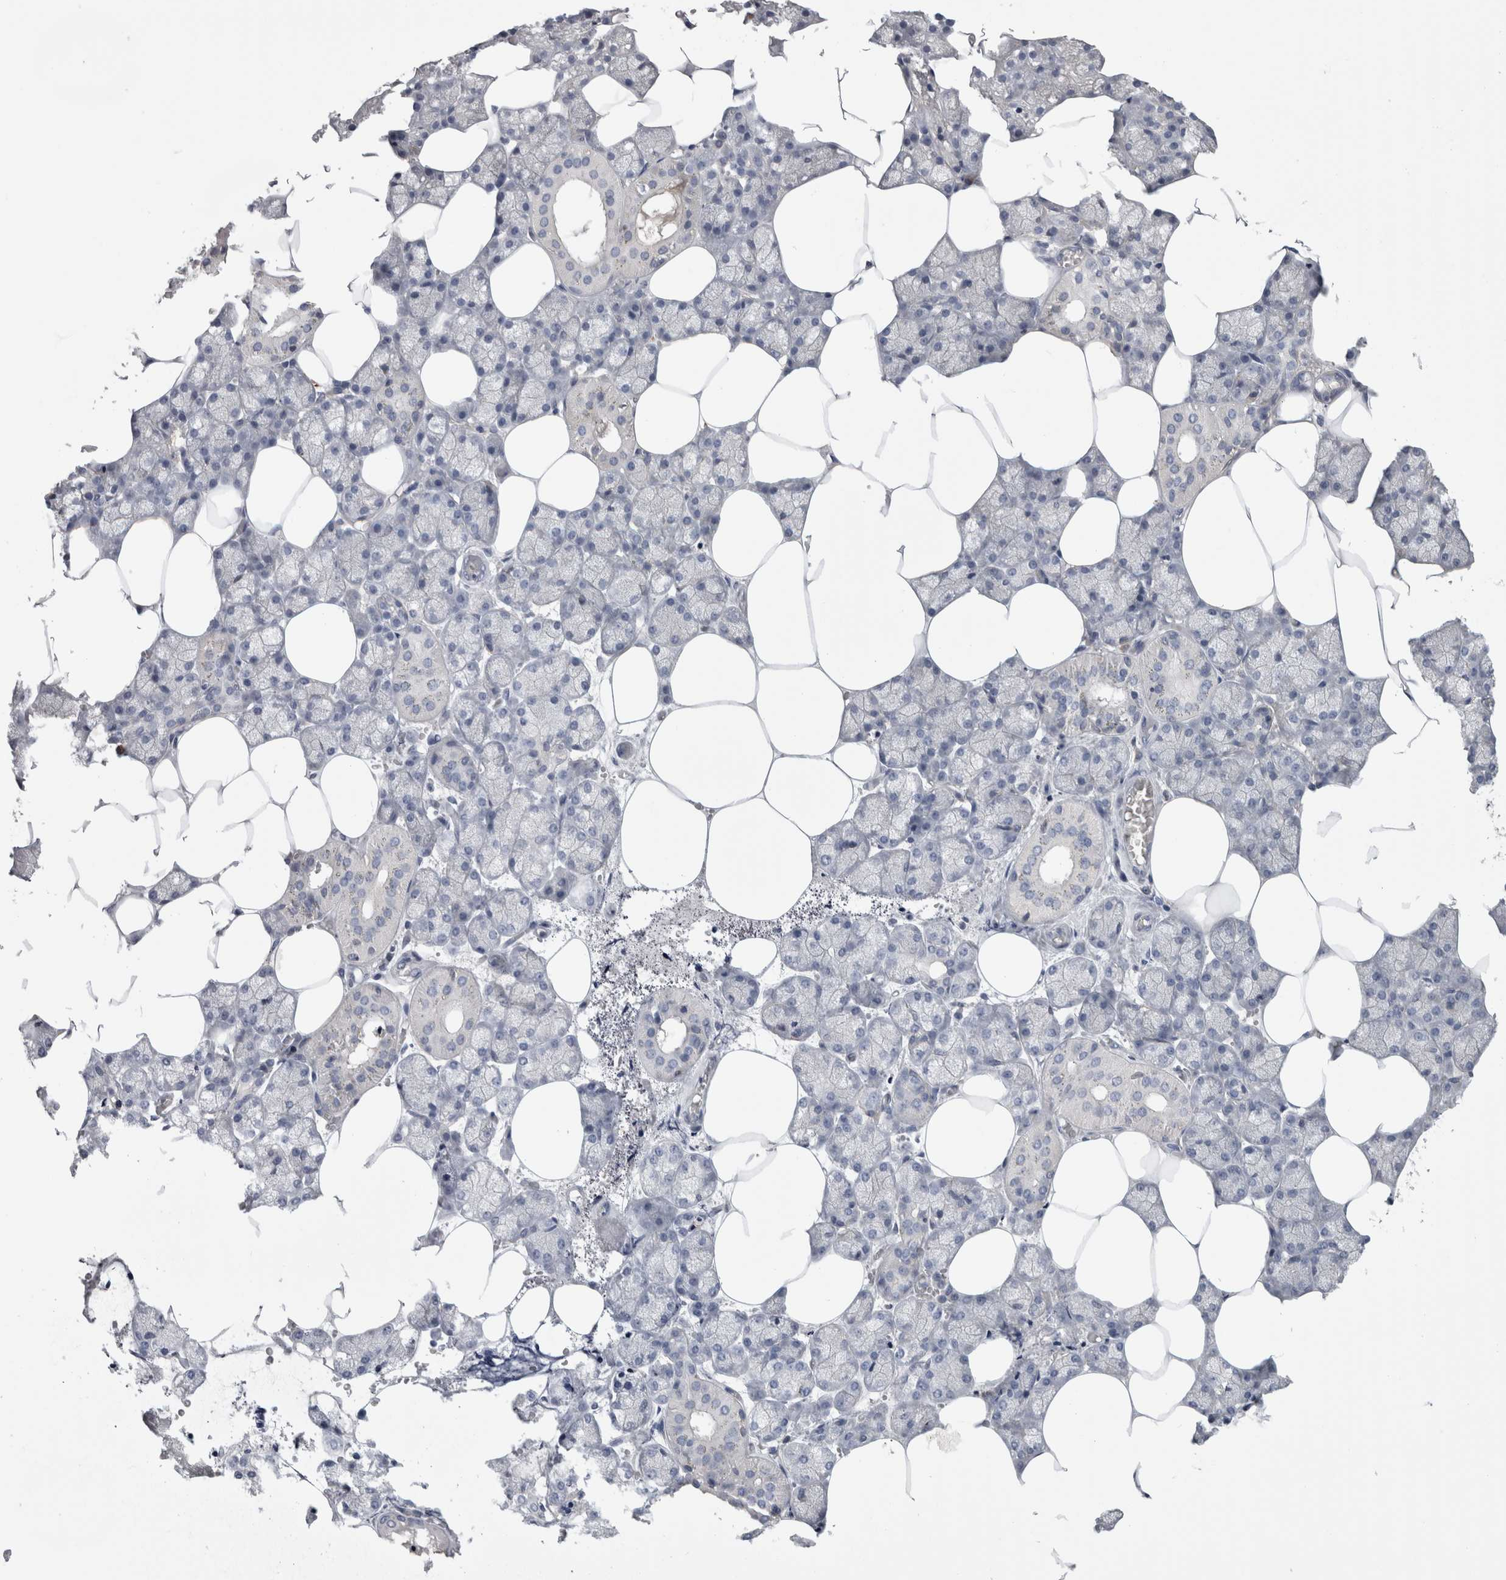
{"staining": {"intensity": "negative", "quantity": "none", "location": "none"}, "tissue": "salivary gland", "cell_type": "Glandular cells", "image_type": "normal", "snomed": [{"axis": "morphology", "description": "Normal tissue, NOS"}, {"axis": "topography", "description": "Salivary gland"}], "caption": "This is a histopathology image of immunohistochemistry (IHC) staining of normal salivary gland, which shows no positivity in glandular cells.", "gene": "SCRN1", "patient": {"sex": "male", "age": 62}}